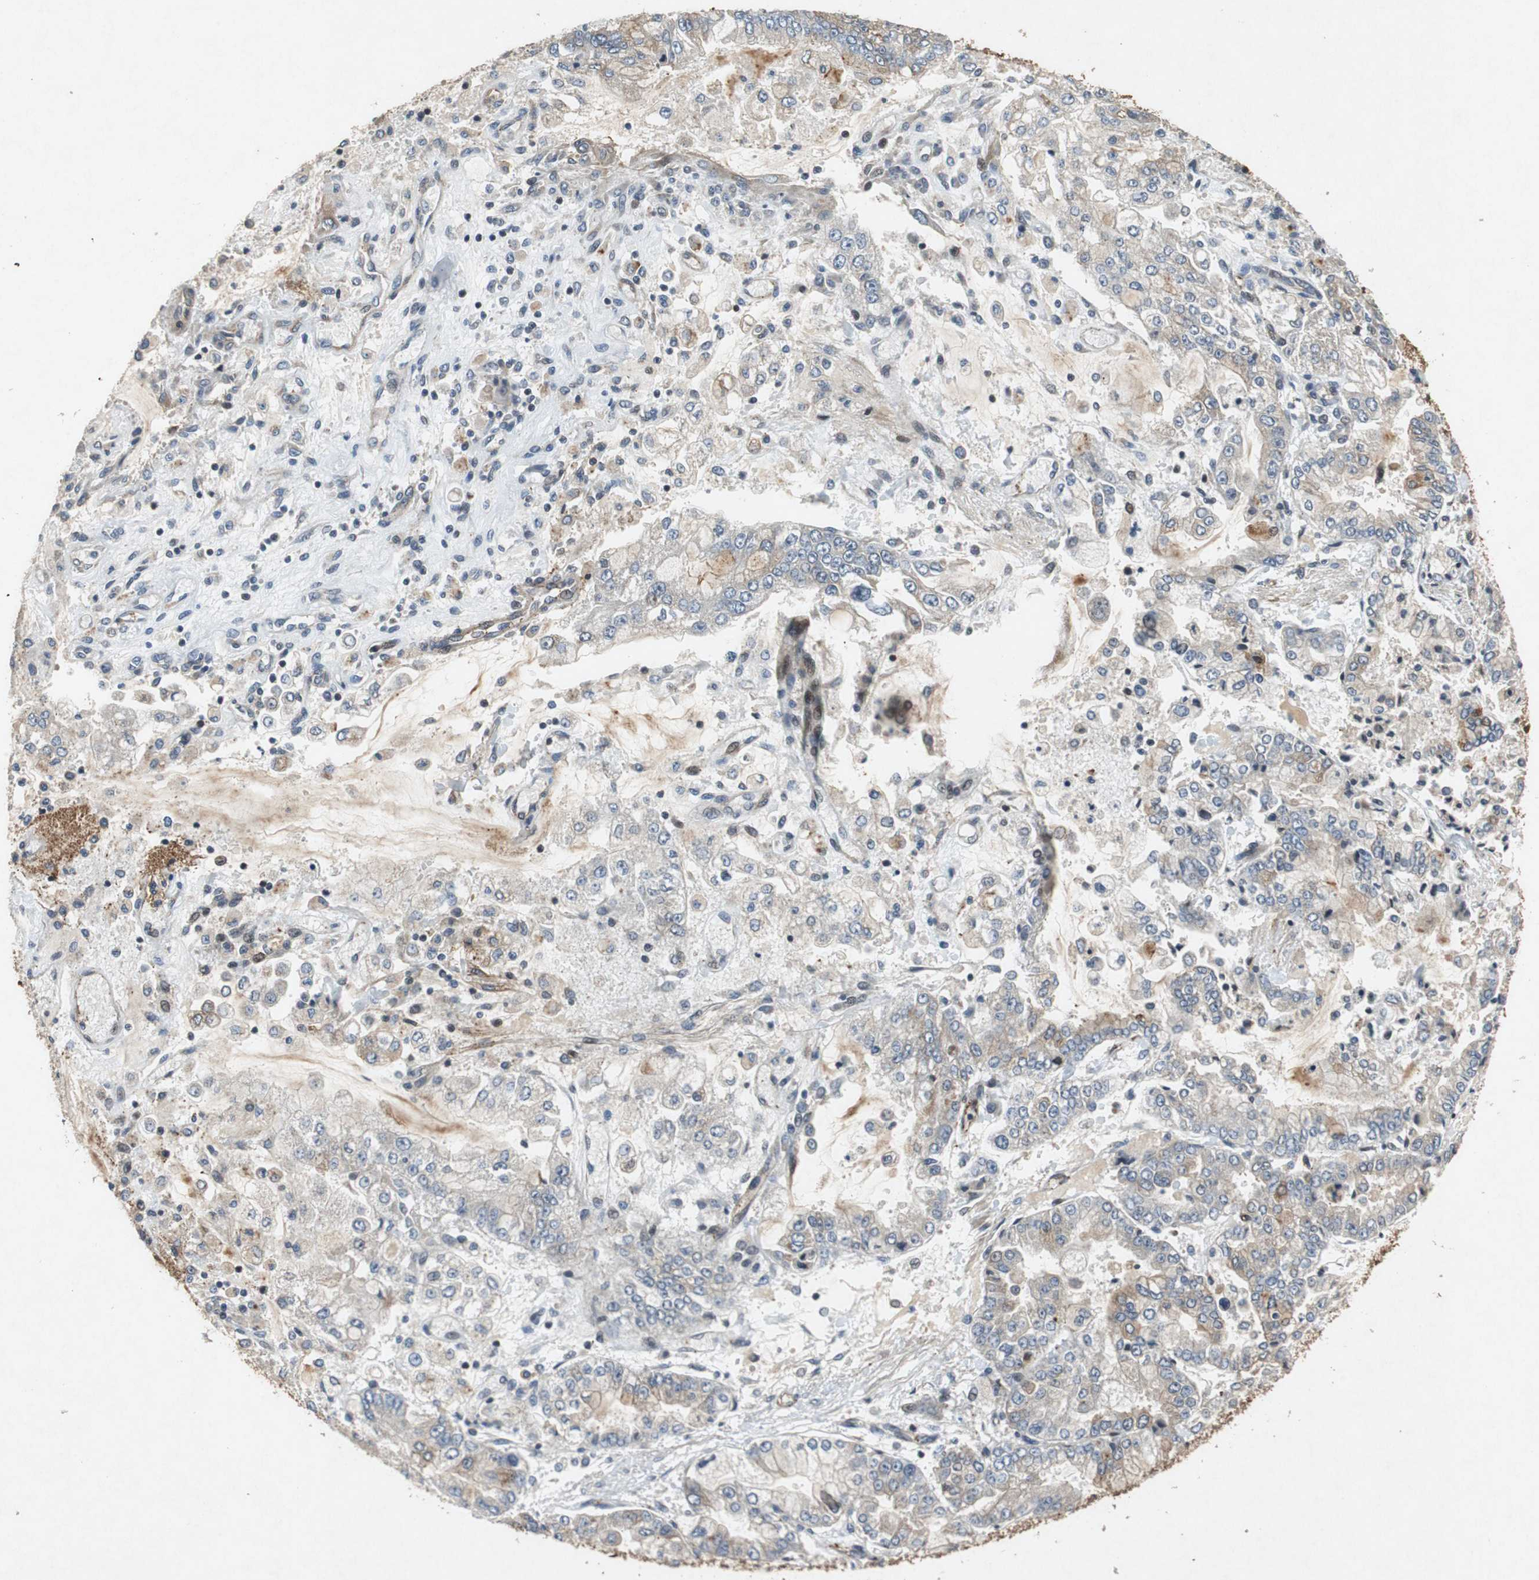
{"staining": {"intensity": "weak", "quantity": "<25%", "location": "cytoplasmic/membranous"}, "tissue": "stomach cancer", "cell_type": "Tumor cells", "image_type": "cancer", "snomed": [{"axis": "morphology", "description": "Adenocarcinoma, NOS"}, {"axis": "topography", "description": "Stomach"}], "caption": "The image shows no staining of tumor cells in stomach cancer (adenocarcinoma).", "gene": "TUBA4A", "patient": {"sex": "male", "age": 76}}